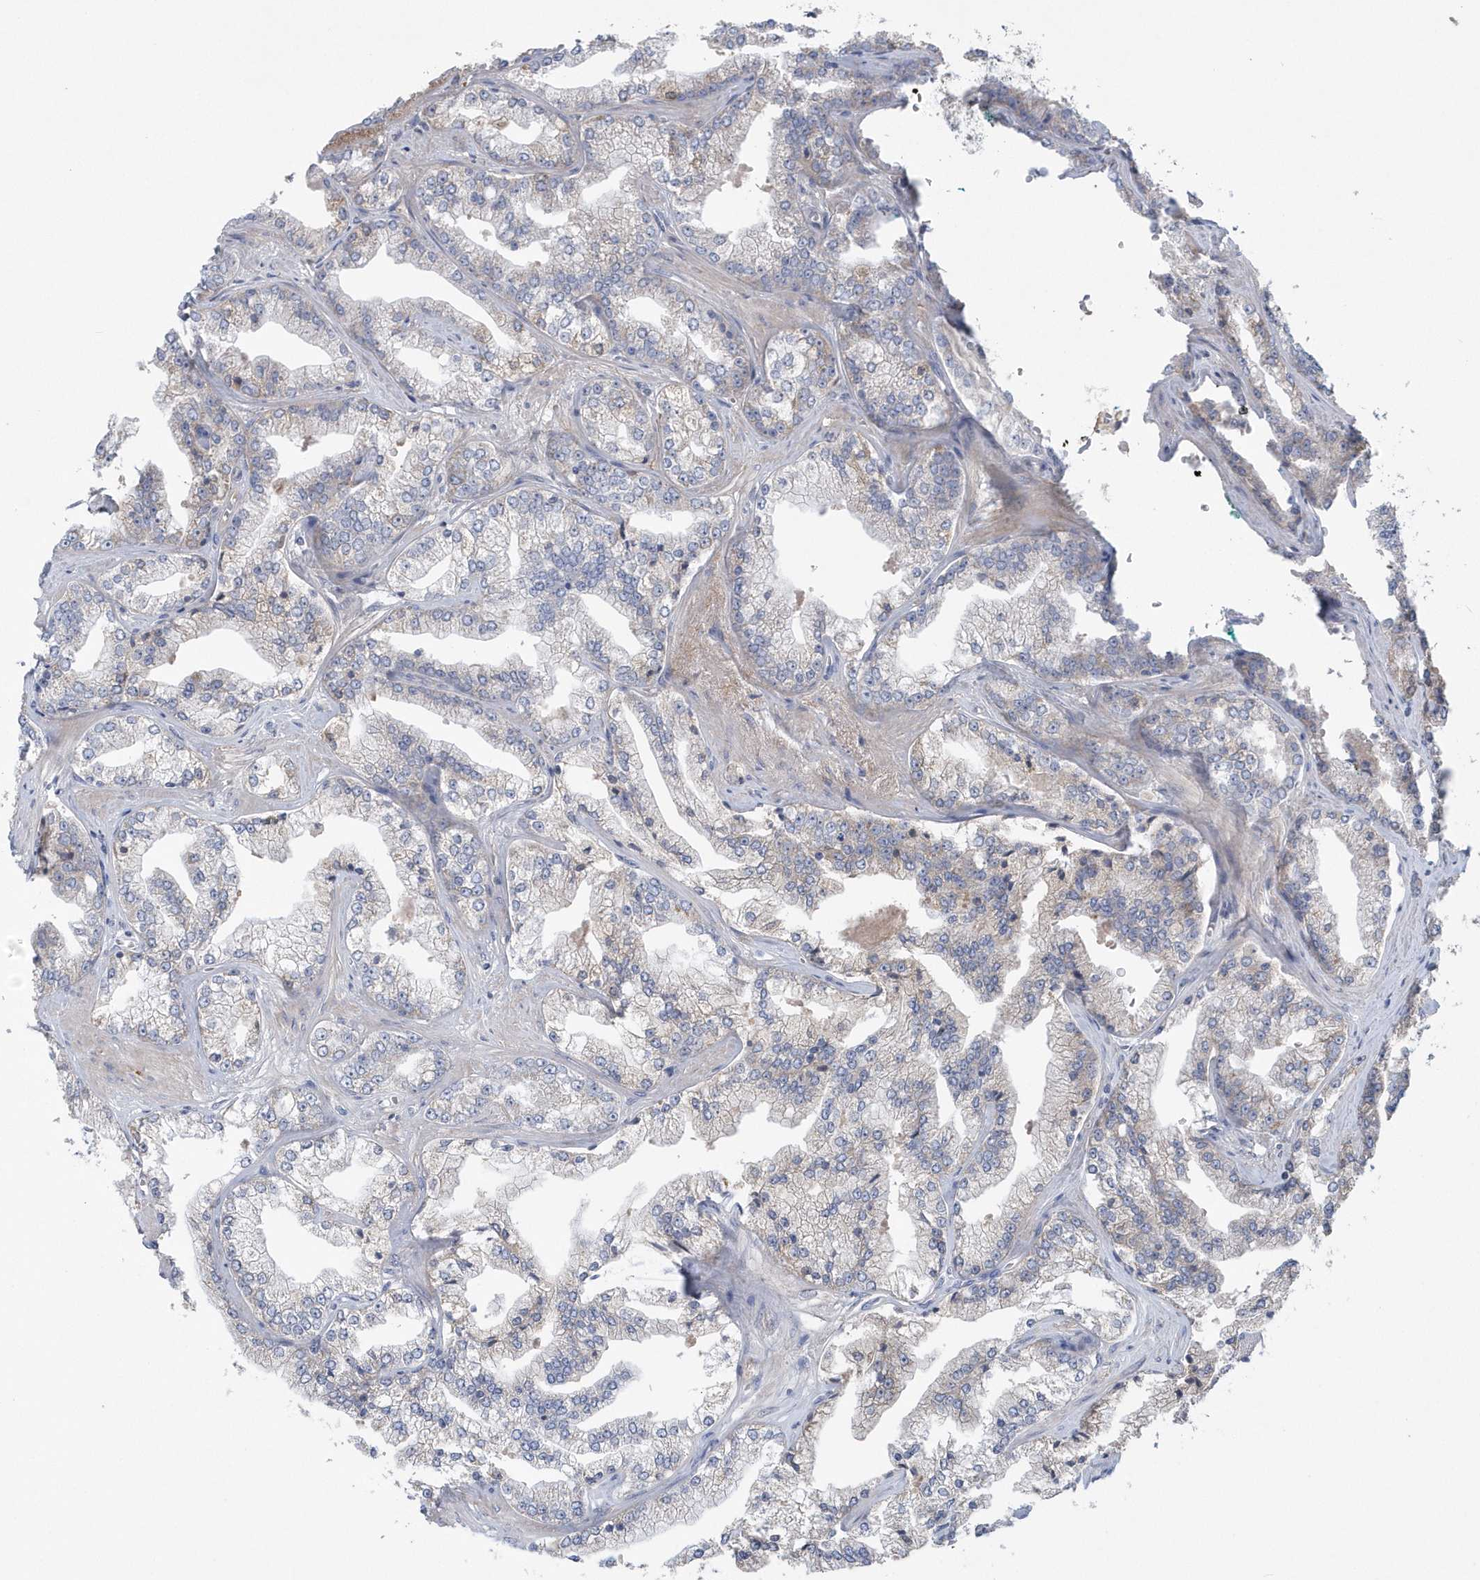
{"staining": {"intensity": "weak", "quantity": "<25%", "location": "cytoplasmic/membranous"}, "tissue": "prostate cancer", "cell_type": "Tumor cells", "image_type": "cancer", "snomed": [{"axis": "morphology", "description": "Adenocarcinoma, High grade"}, {"axis": "topography", "description": "Prostate"}], "caption": "IHC histopathology image of human adenocarcinoma (high-grade) (prostate) stained for a protein (brown), which demonstrates no staining in tumor cells. (Stains: DAB (3,3'-diaminobenzidine) immunohistochemistry (IHC) with hematoxylin counter stain, Microscopy: brightfield microscopy at high magnification).", "gene": "SPATA18", "patient": {"sex": "male", "age": 71}}